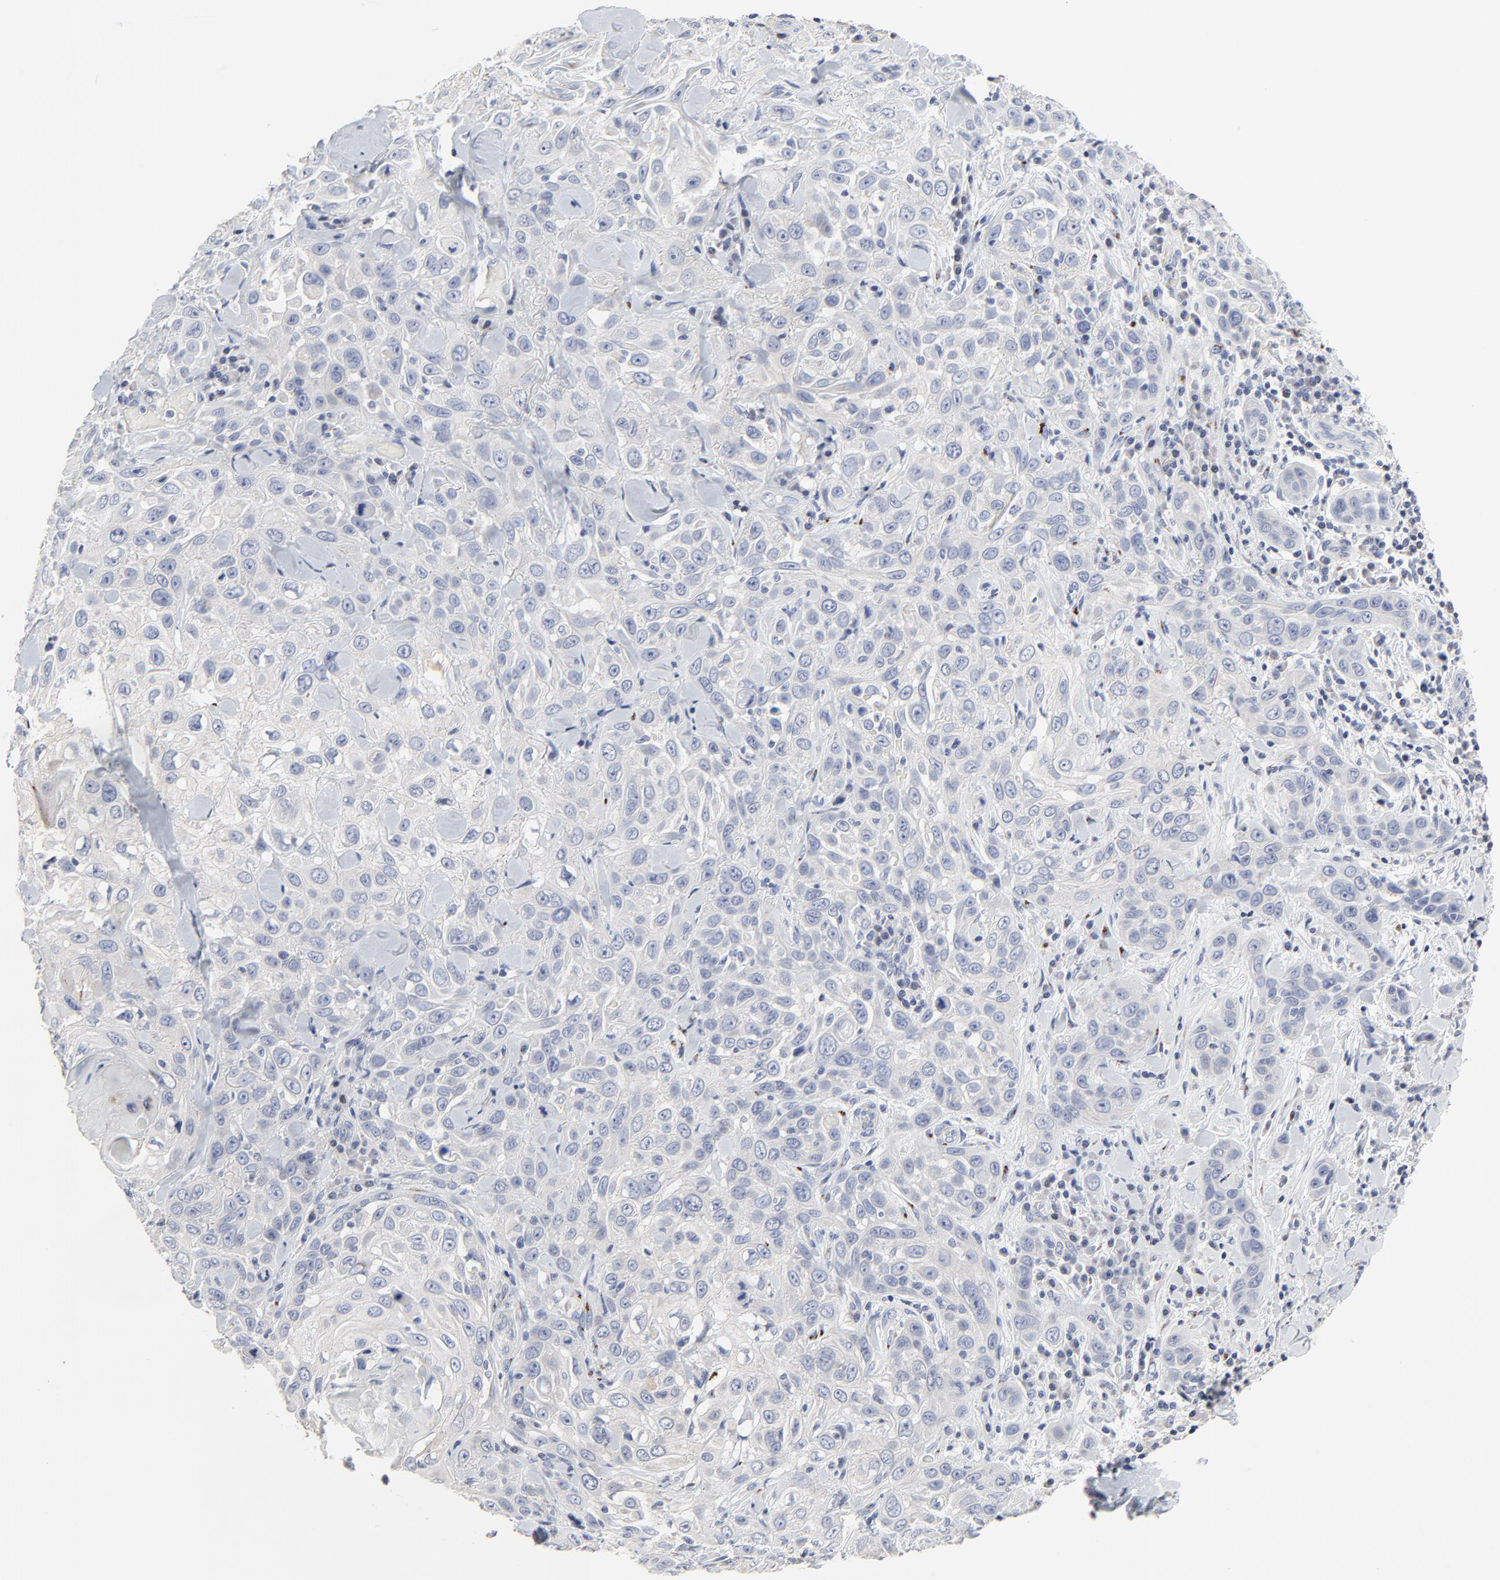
{"staining": {"intensity": "negative", "quantity": "none", "location": "none"}, "tissue": "skin cancer", "cell_type": "Tumor cells", "image_type": "cancer", "snomed": [{"axis": "morphology", "description": "Squamous cell carcinoma, NOS"}, {"axis": "topography", "description": "Skin"}], "caption": "The histopathology image demonstrates no staining of tumor cells in skin cancer (squamous cell carcinoma). (Stains: DAB IHC with hematoxylin counter stain, Microscopy: brightfield microscopy at high magnification).", "gene": "LNX1", "patient": {"sex": "male", "age": 84}}